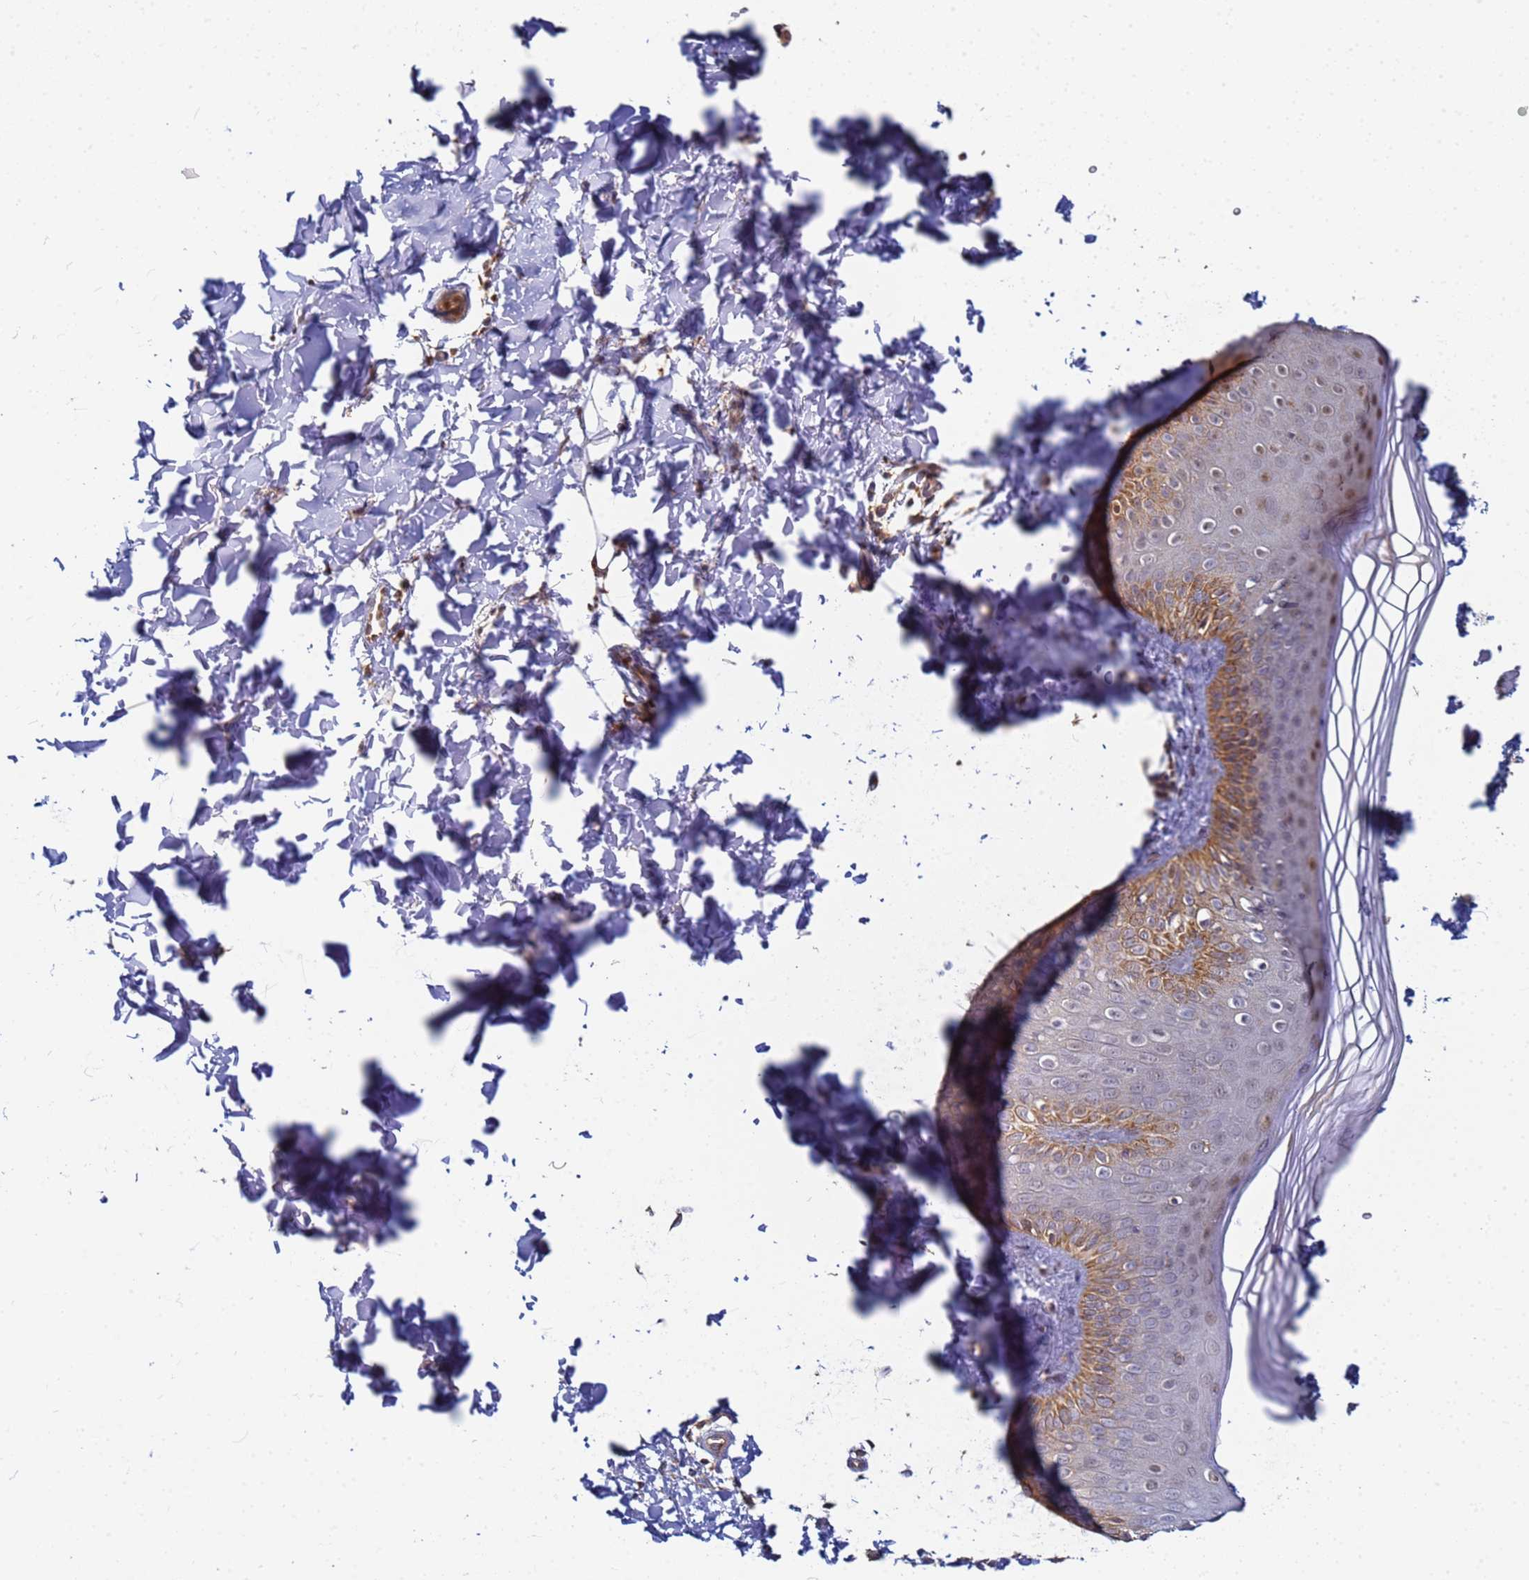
{"staining": {"intensity": "strong", "quantity": "25%-75%", "location": "cytoplasmic/membranous,nuclear"}, "tissue": "skin", "cell_type": "Epidermal cells", "image_type": "normal", "snomed": [{"axis": "morphology", "description": "Normal tissue, NOS"}, {"axis": "morphology", "description": "Inflammation, NOS"}, {"axis": "topography", "description": "Soft tissue"}, {"axis": "topography", "description": "Anal"}], "caption": "Protein expression analysis of normal human skin reveals strong cytoplasmic/membranous,nuclear staining in about 25%-75% of epidermal cells. Ihc stains the protein in brown and the nuclei are stained blue.", "gene": "CCDC127", "patient": {"sex": "female", "age": 15}}